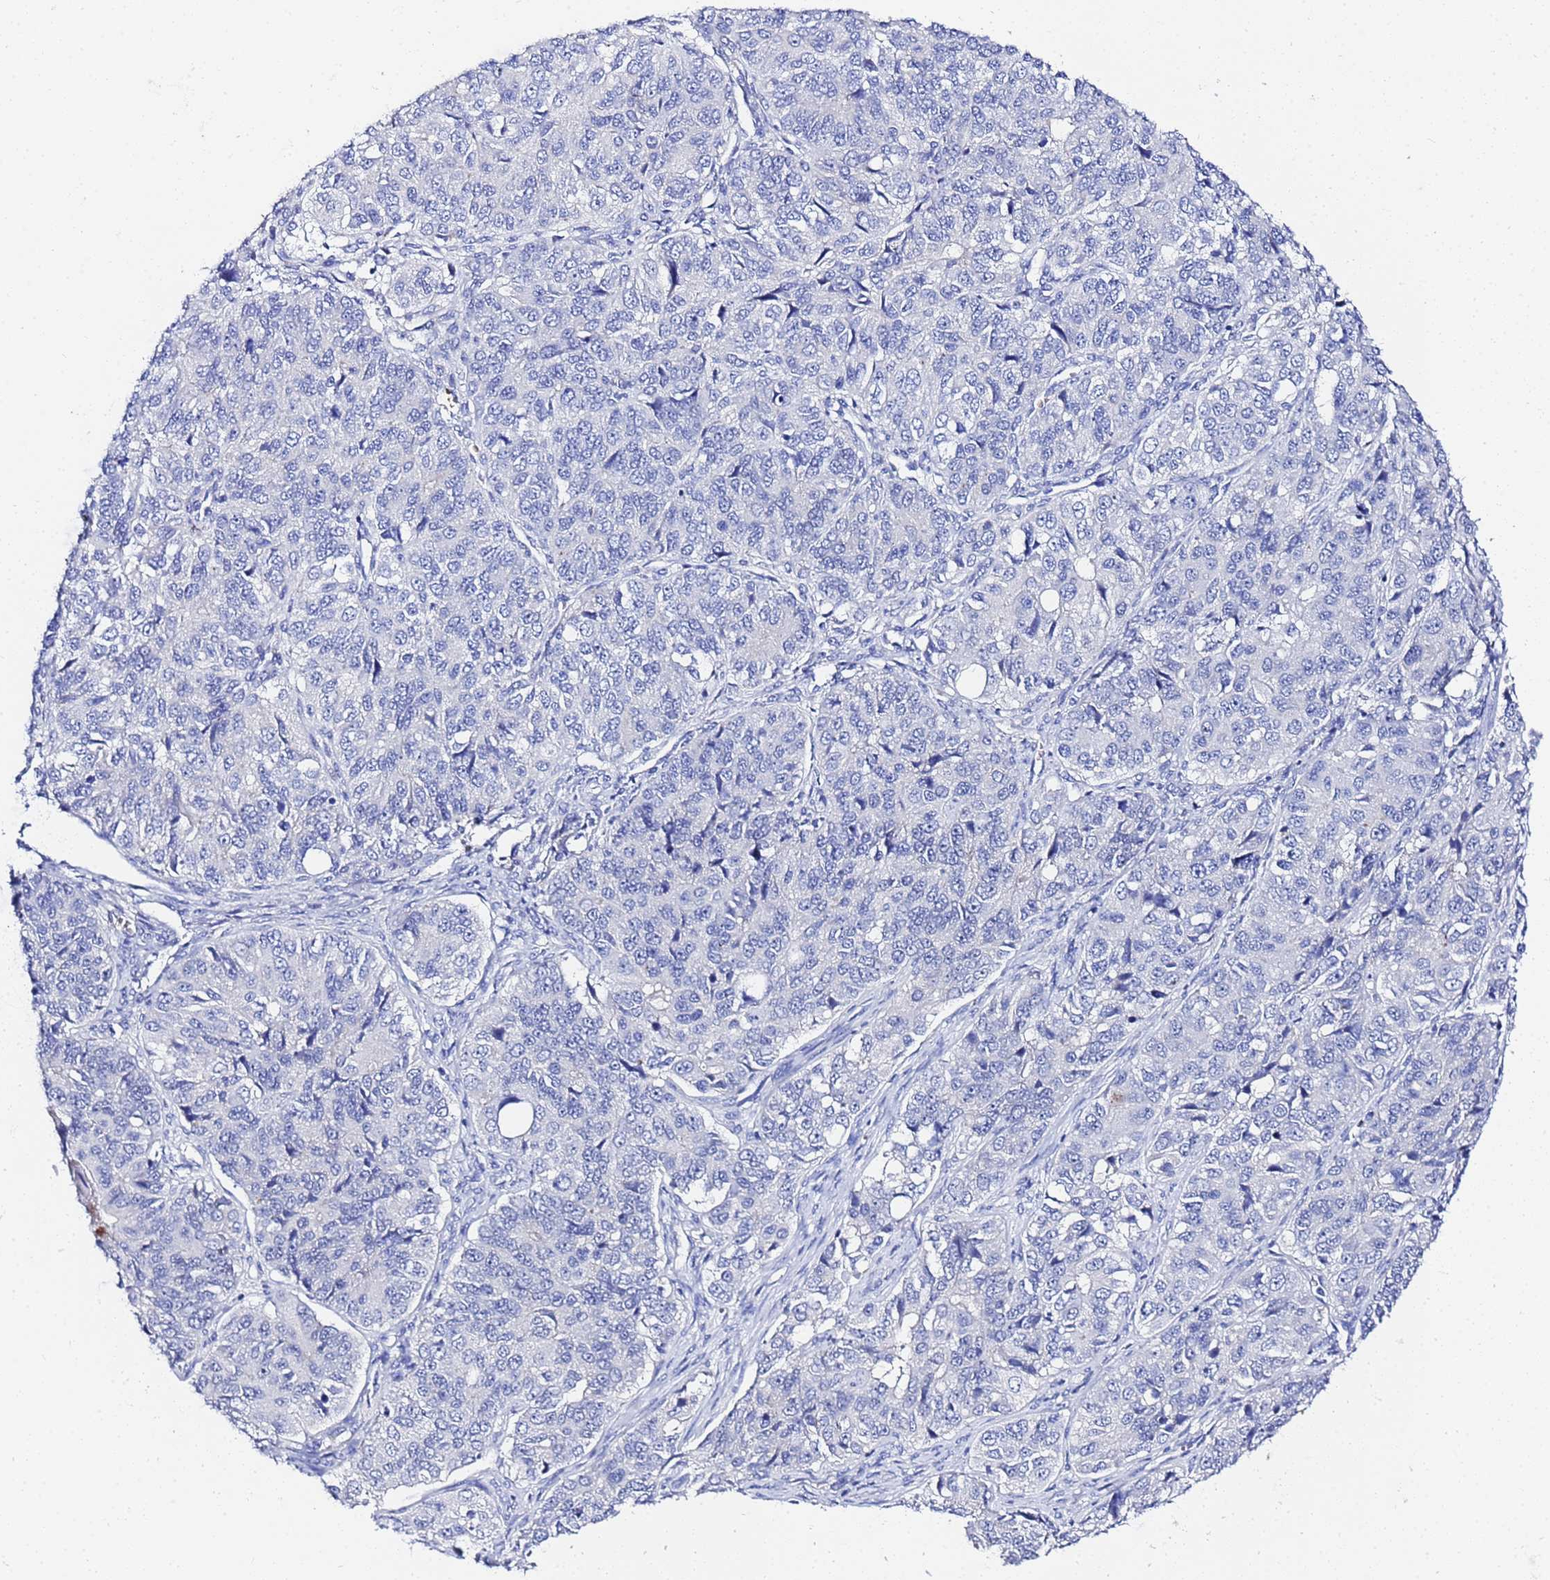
{"staining": {"intensity": "negative", "quantity": "none", "location": "none"}, "tissue": "ovarian cancer", "cell_type": "Tumor cells", "image_type": "cancer", "snomed": [{"axis": "morphology", "description": "Carcinoma, endometroid"}, {"axis": "topography", "description": "Ovary"}], "caption": "Immunohistochemical staining of human endometroid carcinoma (ovarian) displays no significant expression in tumor cells. The staining is performed using DAB brown chromogen with nuclei counter-stained in using hematoxylin.", "gene": "ZNF26", "patient": {"sex": "female", "age": 51}}